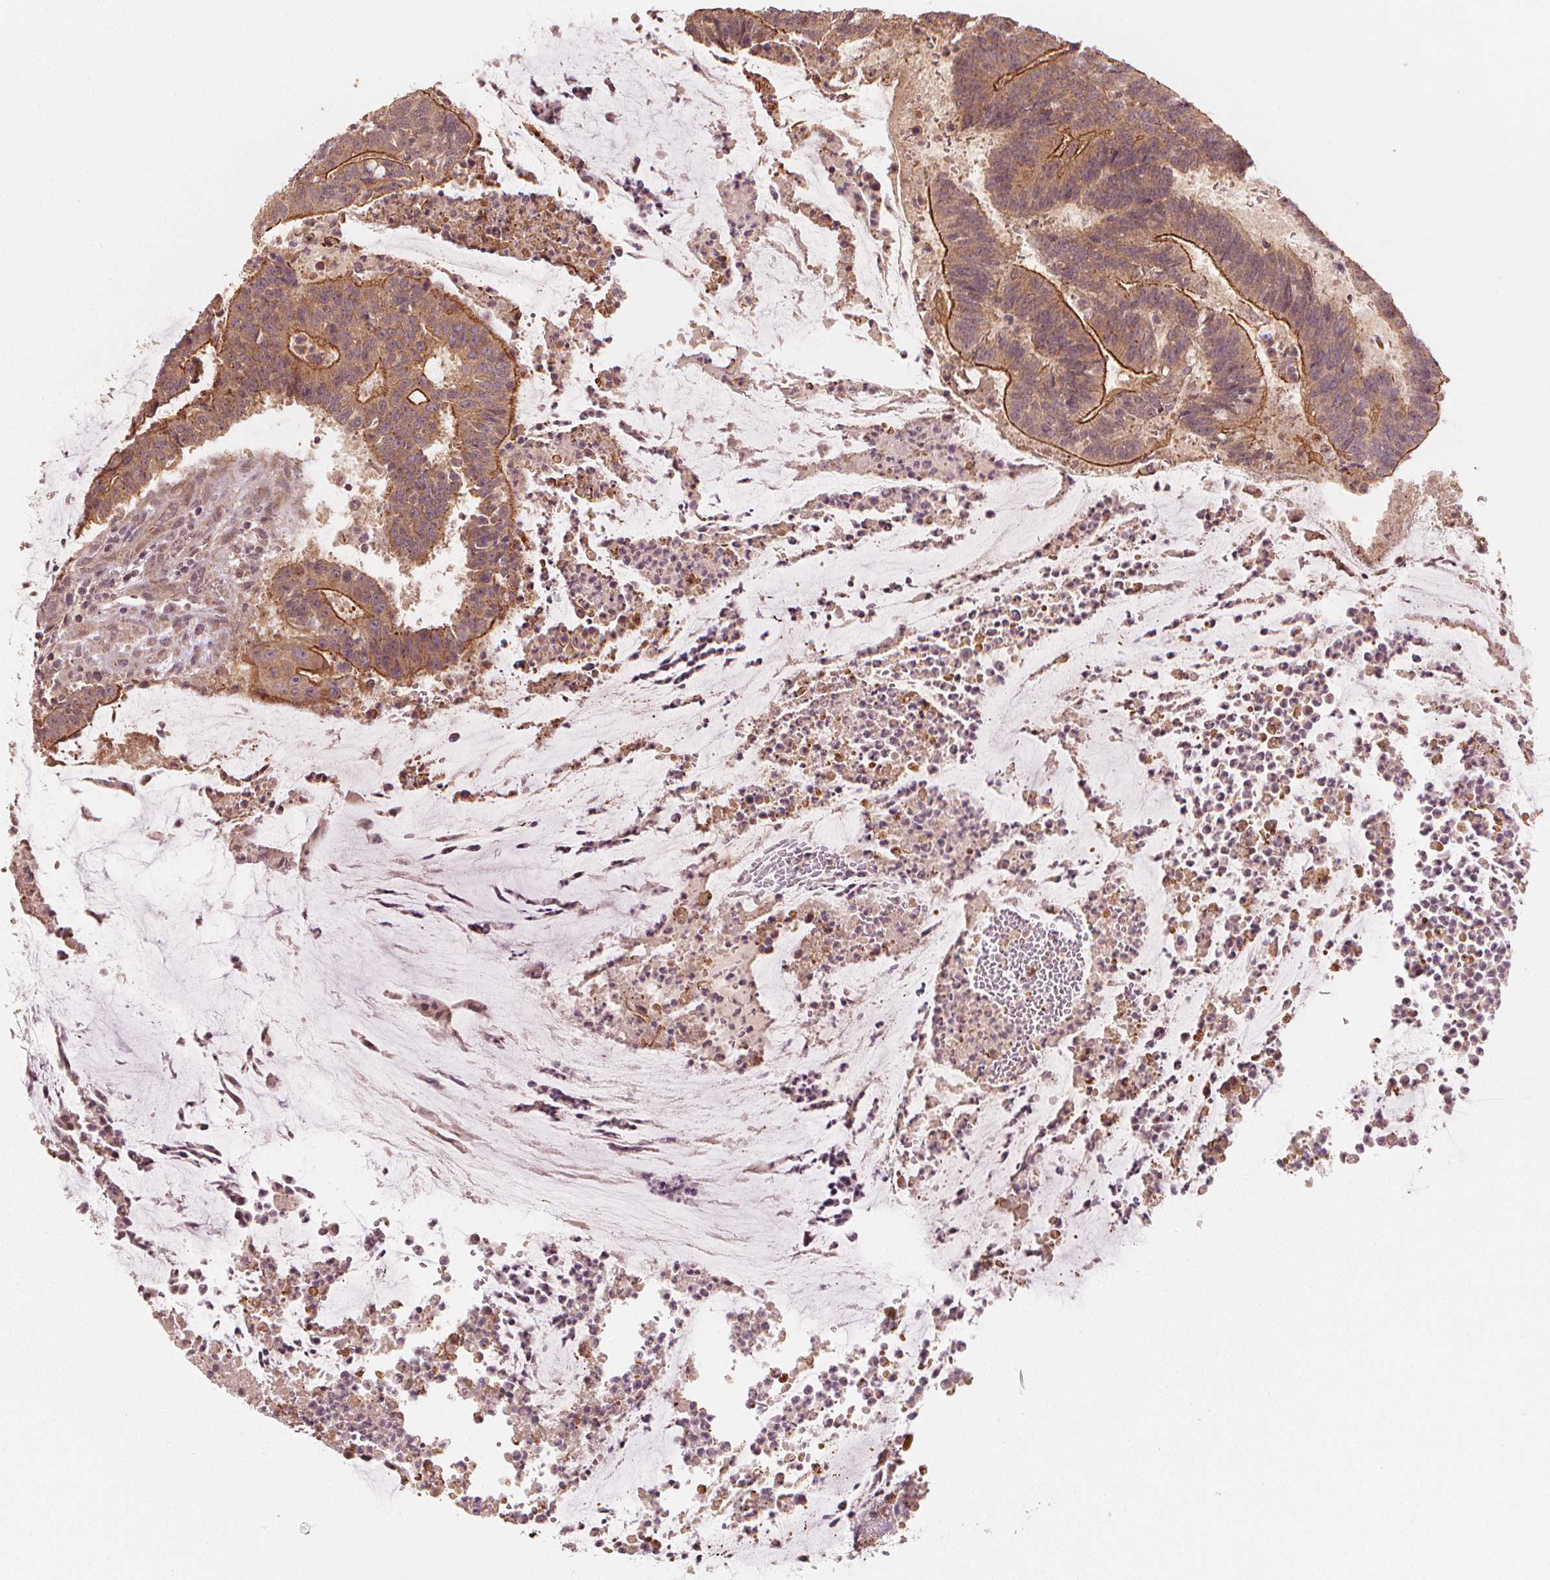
{"staining": {"intensity": "strong", "quantity": "<25%", "location": "cytoplasmic/membranous"}, "tissue": "colorectal cancer", "cell_type": "Tumor cells", "image_type": "cancer", "snomed": [{"axis": "morphology", "description": "Adenocarcinoma, NOS"}, {"axis": "topography", "description": "Colon"}], "caption": "Immunohistochemistry (IHC) image of adenocarcinoma (colorectal) stained for a protein (brown), which exhibits medium levels of strong cytoplasmic/membranous expression in about <25% of tumor cells.", "gene": "CLBA1", "patient": {"sex": "female", "age": 43}}